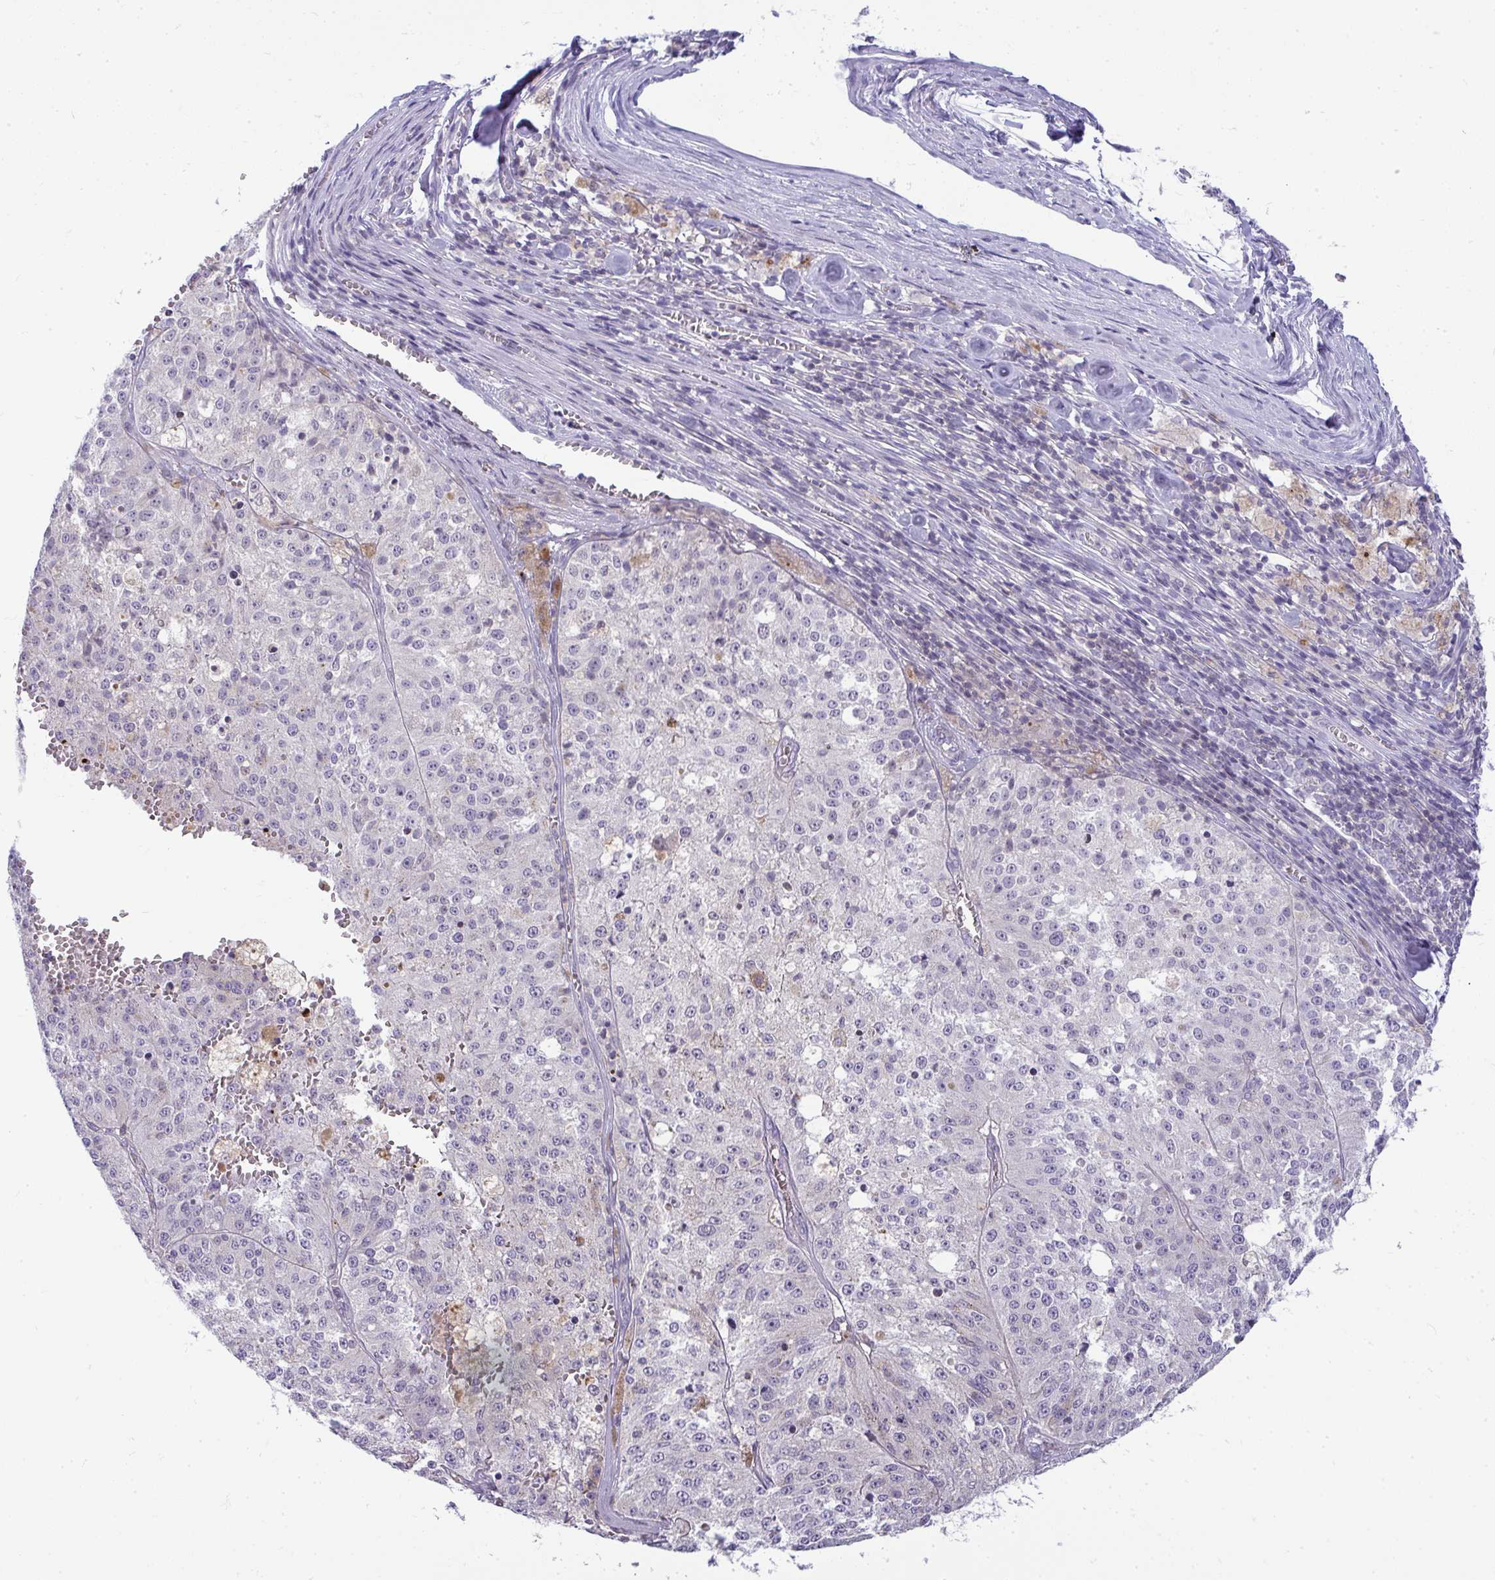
{"staining": {"intensity": "negative", "quantity": "none", "location": "none"}, "tissue": "melanoma", "cell_type": "Tumor cells", "image_type": "cancer", "snomed": [{"axis": "morphology", "description": "Malignant melanoma, Metastatic site"}, {"axis": "topography", "description": "Lymph node"}], "caption": "Tumor cells show no significant protein positivity in malignant melanoma (metastatic site). (Brightfield microscopy of DAB (3,3'-diaminobenzidine) IHC at high magnification).", "gene": "VPS4B", "patient": {"sex": "female", "age": 64}}